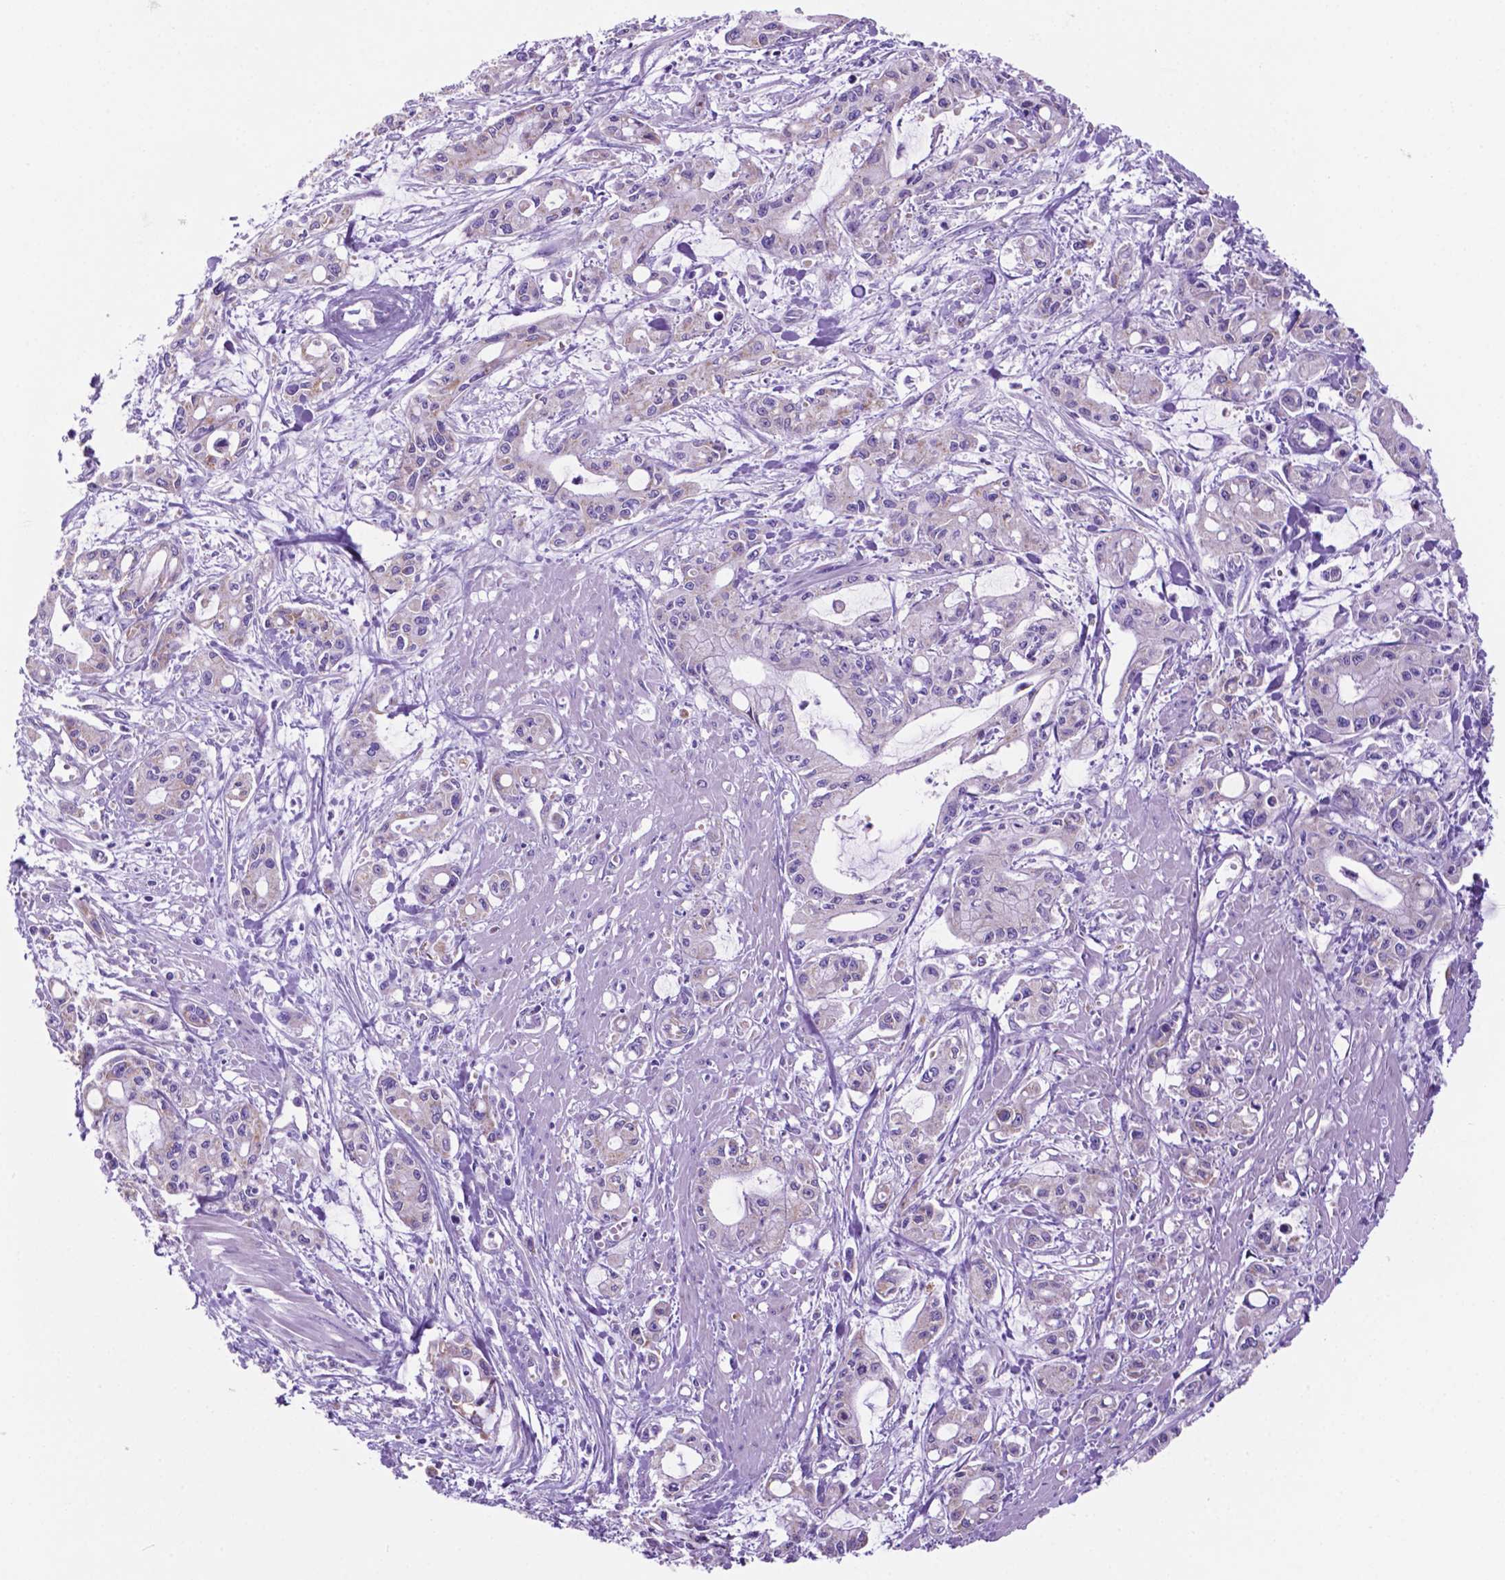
{"staining": {"intensity": "negative", "quantity": "none", "location": "none"}, "tissue": "pancreatic cancer", "cell_type": "Tumor cells", "image_type": "cancer", "snomed": [{"axis": "morphology", "description": "Adenocarcinoma, NOS"}, {"axis": "topography", "description": "Pancreas"}], "caption": "Tumor cells show no significant staining in pancreatic cancer (adenocarcinoma).", "gene": "TMEM121B", "patient": {"sex": "male", "age": 48}}